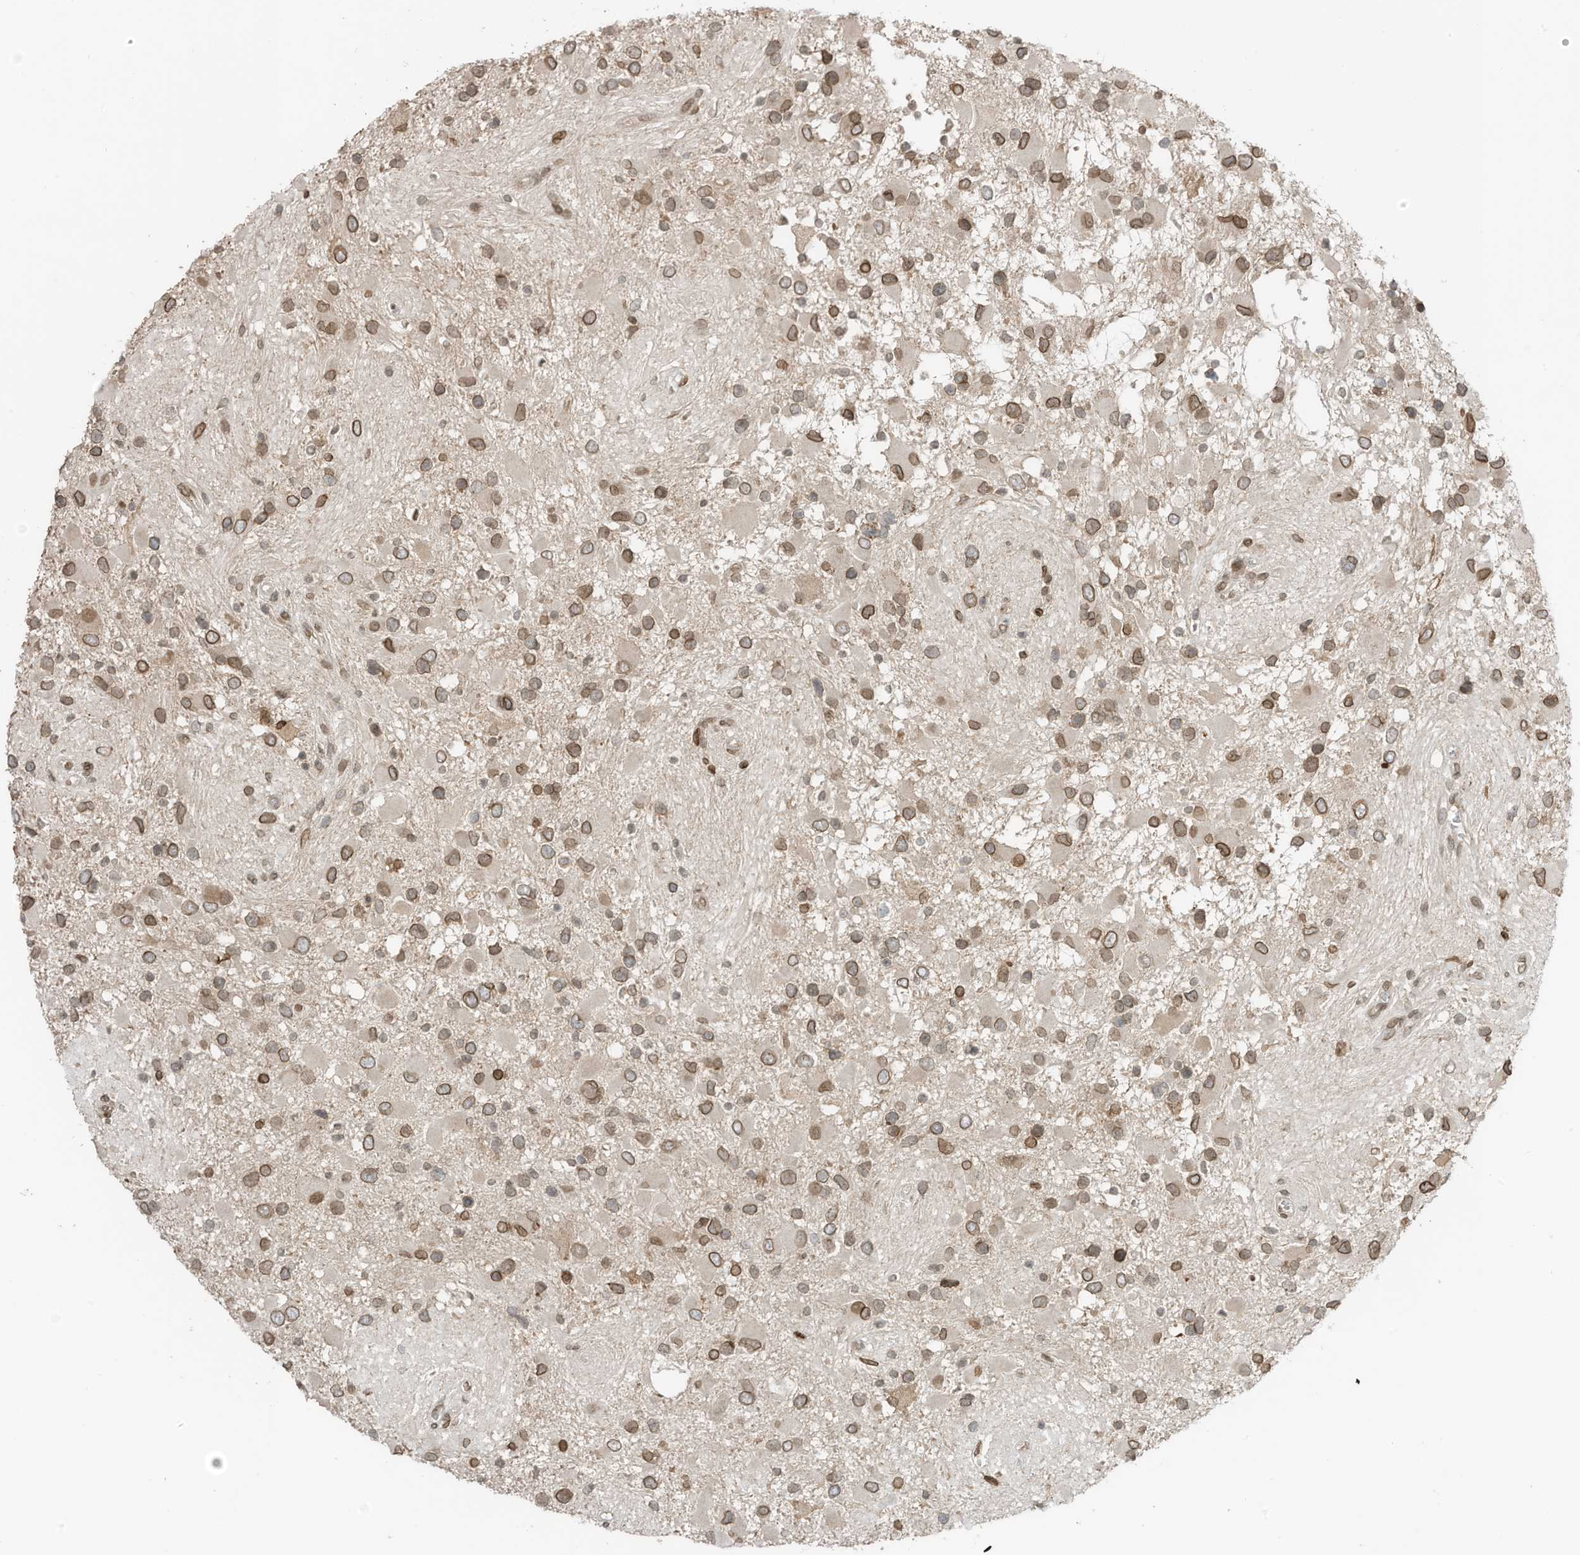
{"staining": {"intensity": "moderate", "quantity": ">75%", "location": "cytoplasmic/membranous,nuclear"}, "tissue": "glioma", "cell_type": "Tumor cells", "image_type": "cancer", "snomed": [{"axis": "morphology", "description": "Glioma, malignant, High grade"}, {"axis": "topography", "description": "Brain"}], "caption": "Immunohistochemical staining of human glioma displays medium levels of moderate cytoplasmic/membranous and nuclear protein positivity in approximately >75% of tumor cells. (DAB (3,3'-diaminobenzidine) IHC, brown staining for protein, blue staining for nuclei).", "gene": "RABL3", "patient": {"sex": "male", "age": 53}}